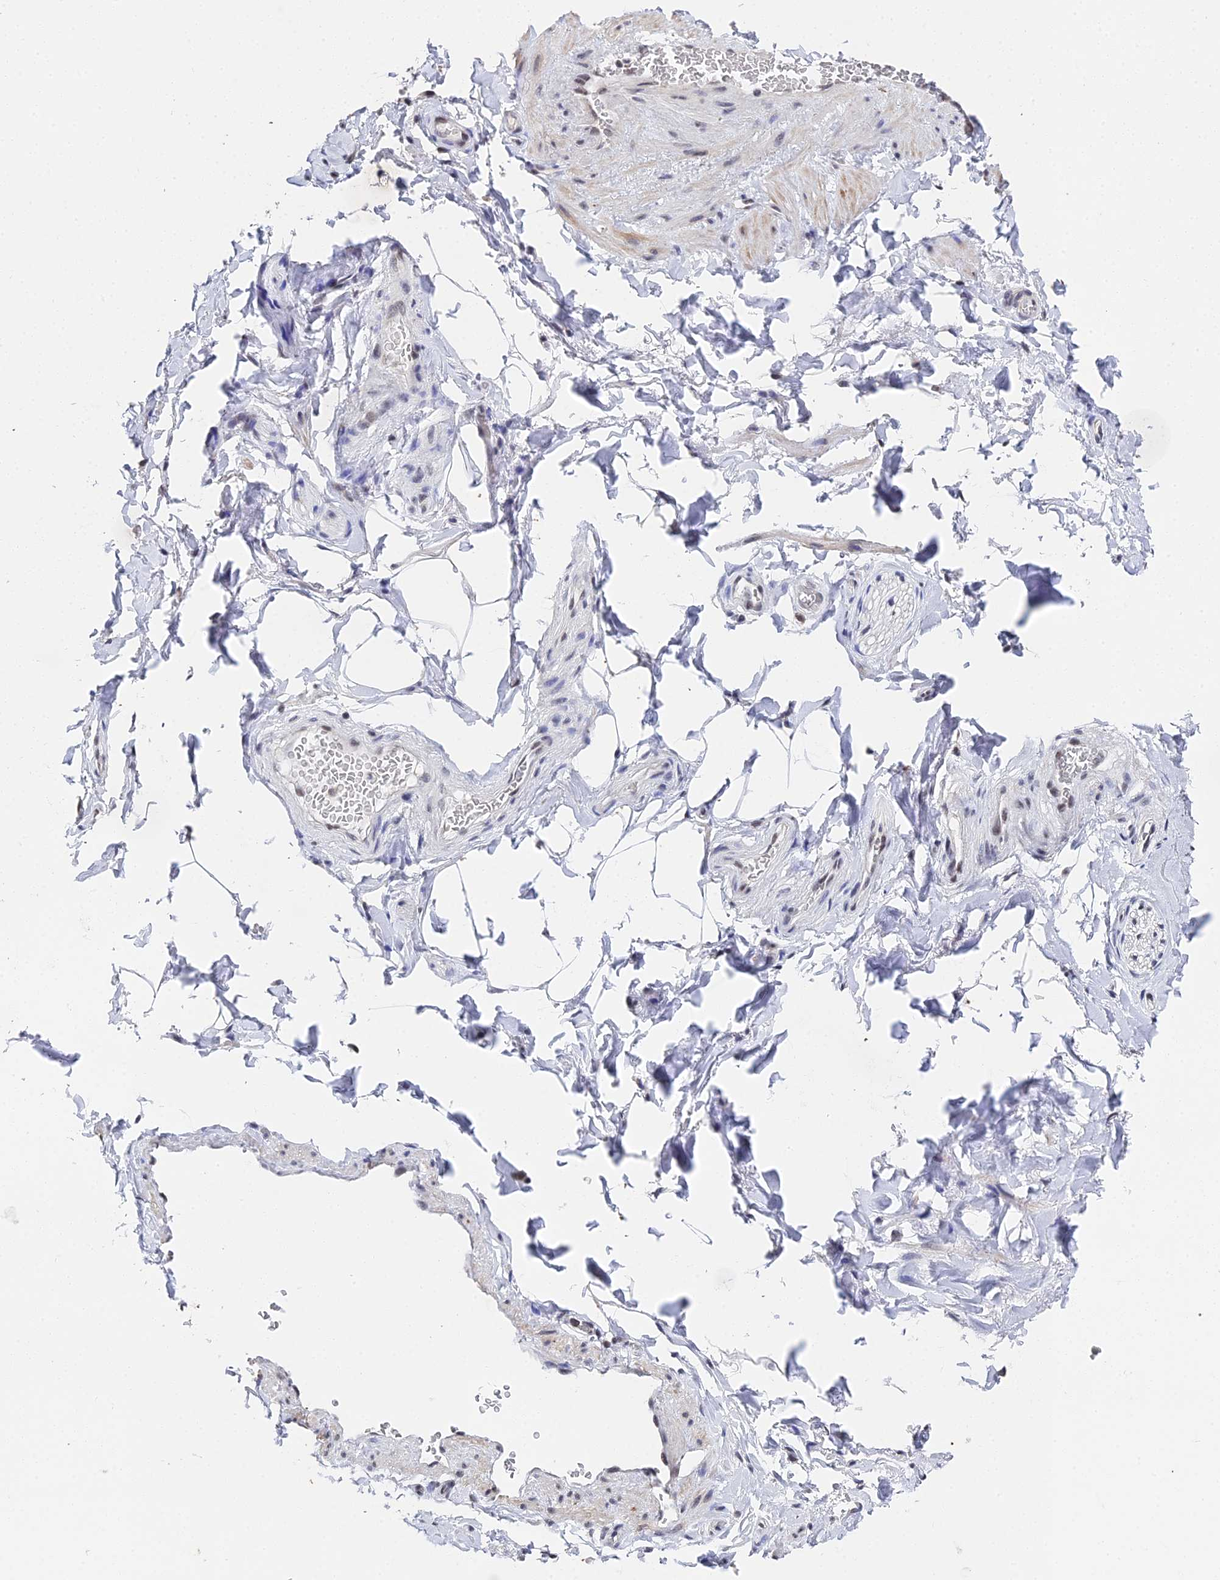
{"staining": {"intensity": "moderate", "quantity": ">75%", "location": "nuclear"}, "tissue": "adipose tissue", "cell_type": "Adipocytes", "image_type": "normal", "snomed": [{"axis": "morphology", "description": "Normal tissue, NOS"}, {"axis": "topography", "description": "Soft tissue"}, {"axis": "topography", "description": "Vascular tissue"}], "caption": "Protein positivity by immunohistochemistry displays moderate nuclear positivity in approximately >75% of adipocytes in benign adipose tissue.", "gene": "MAGOHB", "patient": {"sex": "male", "age": 54}}